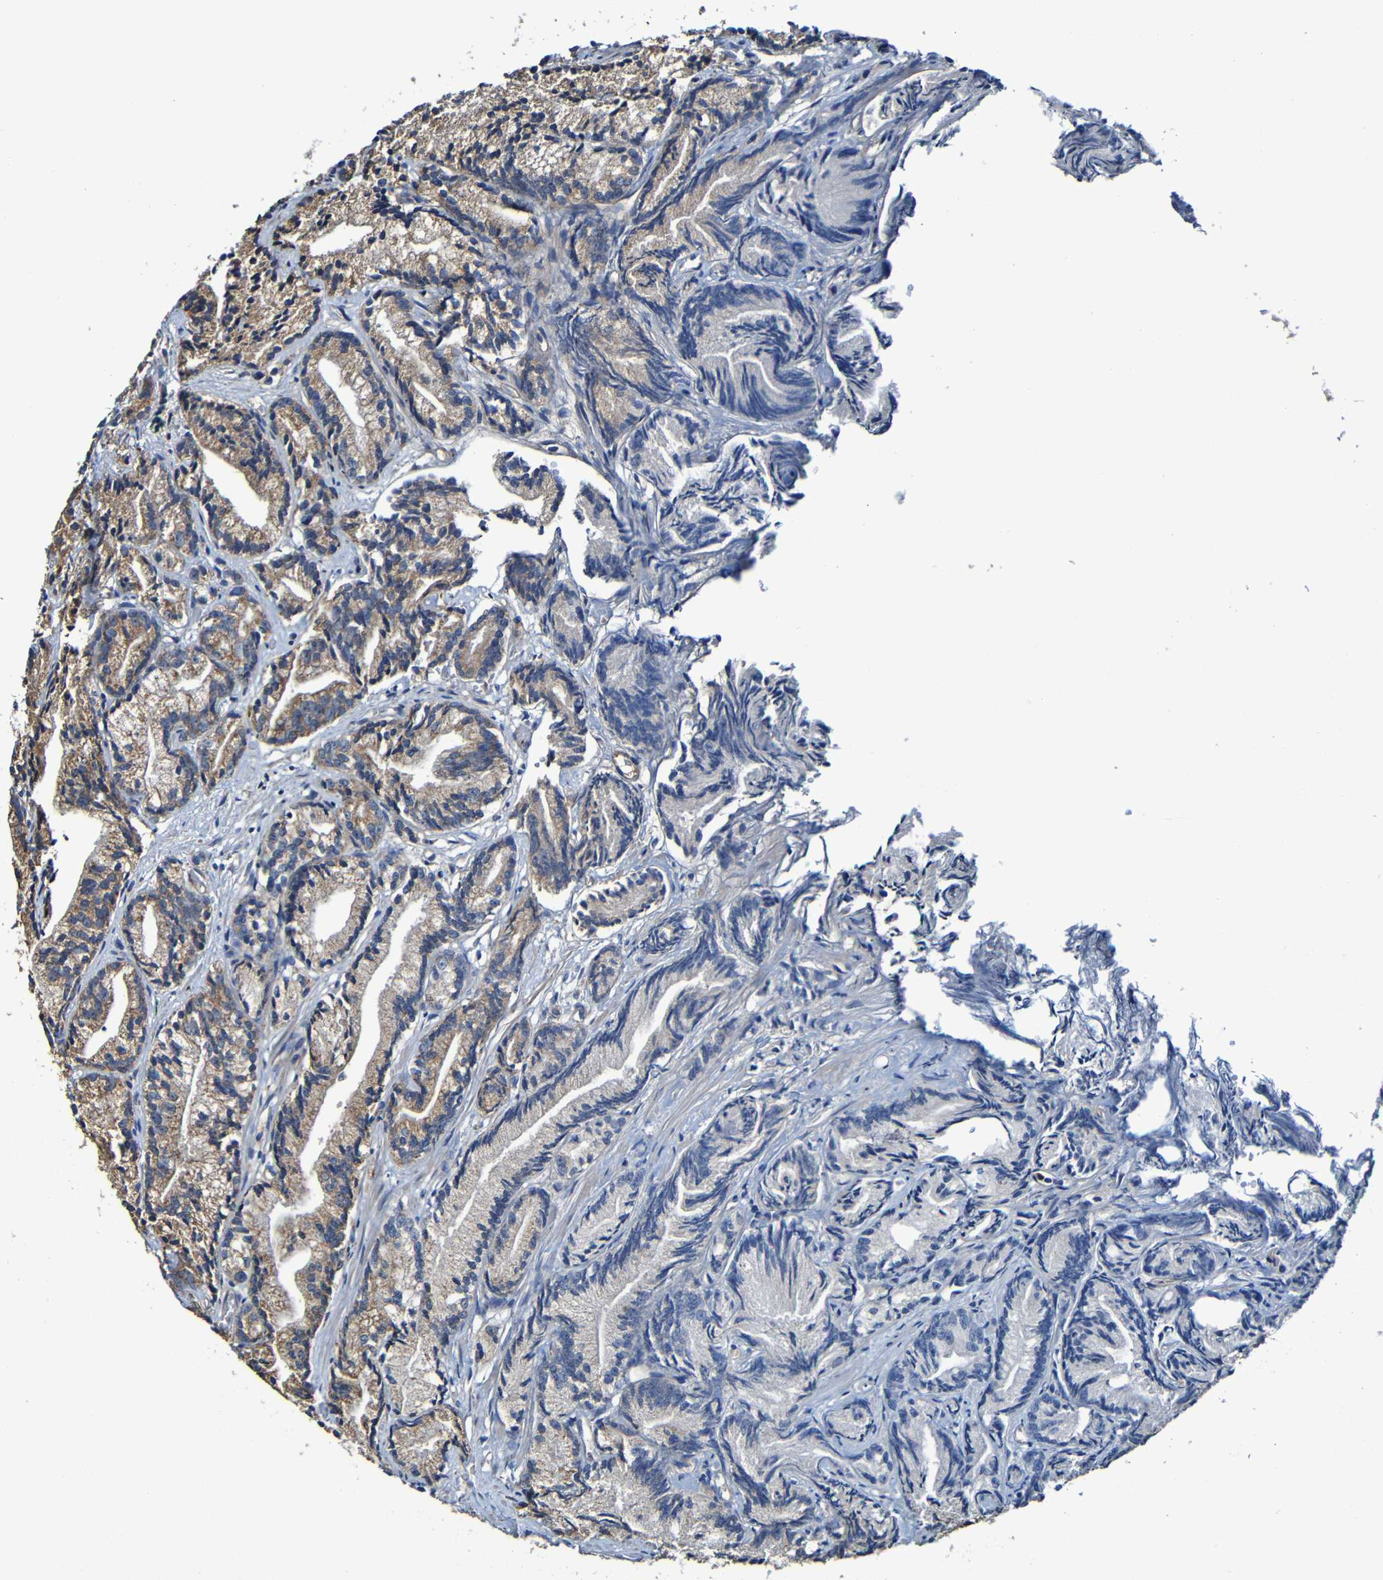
{"staining": {"intensity": "moderate", "quantity": "25%-75%", "location": "cytoplasmic/membranous"}, "tissue": "prostate cancer", "cell_type": "Tumor cells", "image_type": "cancer", "snomed": [{"axis": "morphology", "description": "Adenocarcinoma, Low grade"}, {"axis": "topography", "description": "Prostate"}], "caption": "A photomicrograph showing moderate cytoplasmic/membranous staining in approximately 25%-75% of tumor cells in prostate cancer, as visualized by brown immunohistochemical staining.", "gene": "ADAM15", "patient": {"sex": "male", "age": 89}}